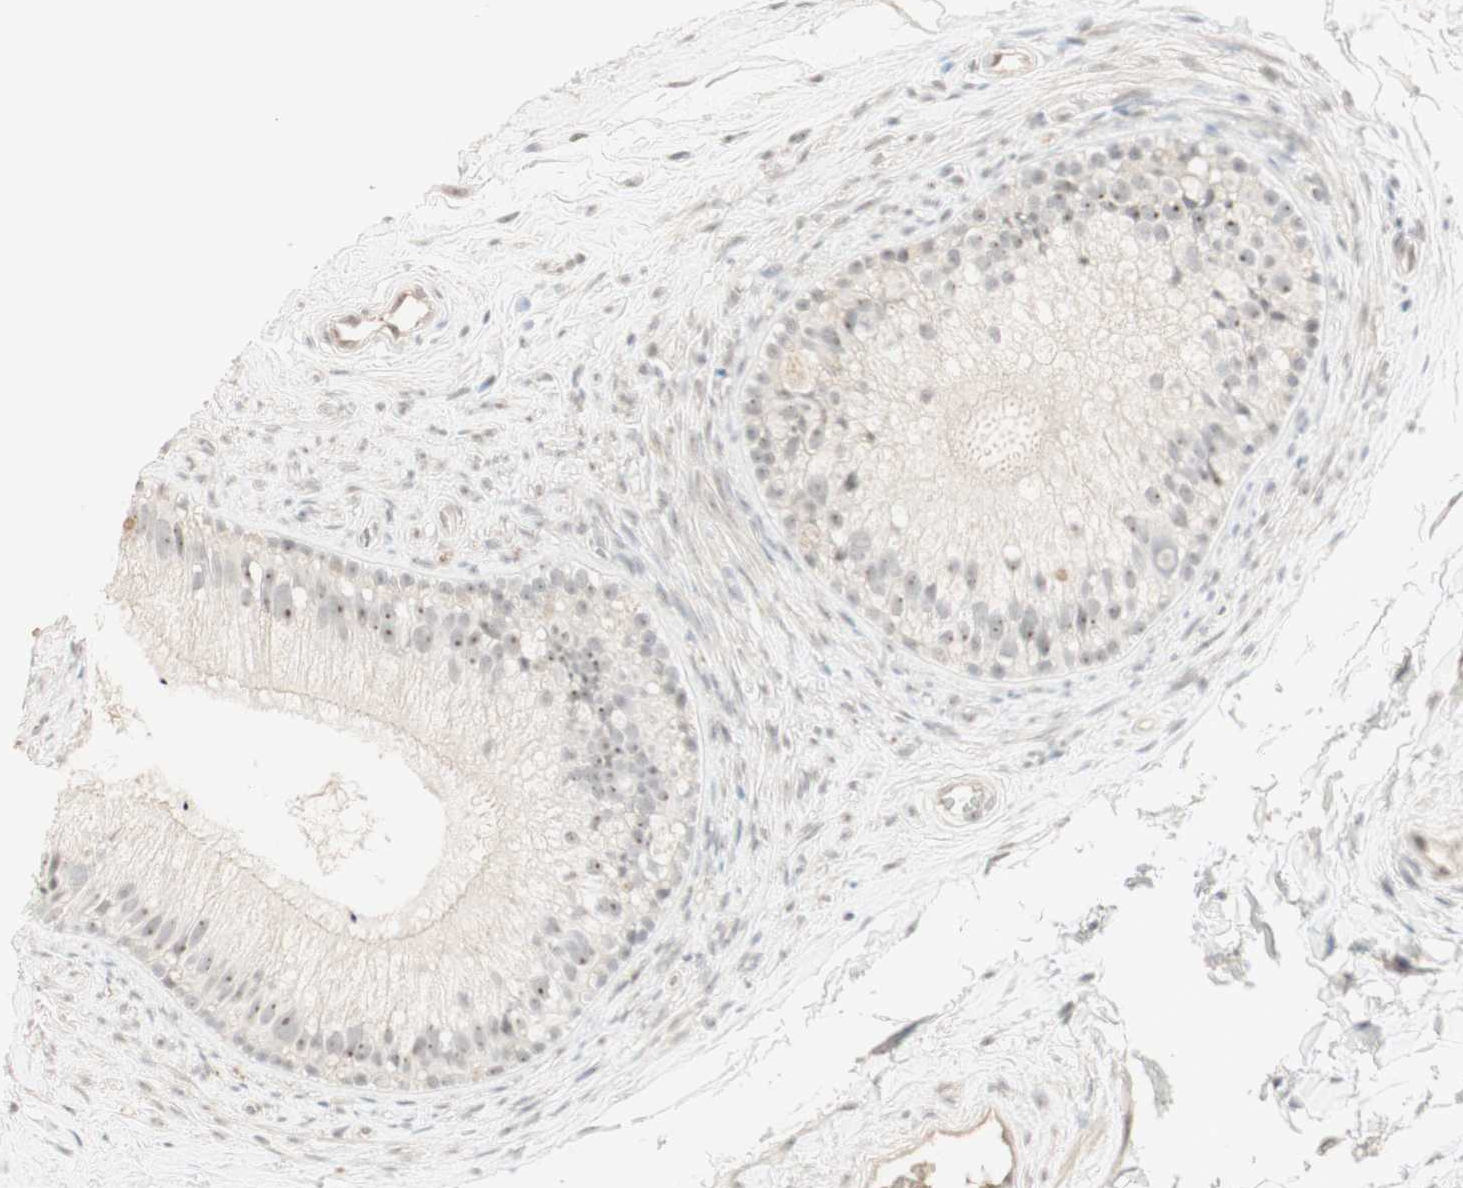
{"staining": {"intensity": "negative", "quantity": "none", "location": "none"}, "tissue": "epididymis", "cell_type": "Glandular cells", "image_type": "normal", "snomed": [{"axis": "morphology", "description": "Normal tissue, NOS"}, {"axis": "topography", "description": "Epididymis"}], "caption": "A histopathology image of epididymis stained for a protein exhibits no brown staining in glandular cells. (DAB (3,3'-diaminobenzidine) immunohistochemistry (IHC) with hematoxylin counter stain).", "gene": "PLCD4", "patient": {"sex": "male", "age": 56}}